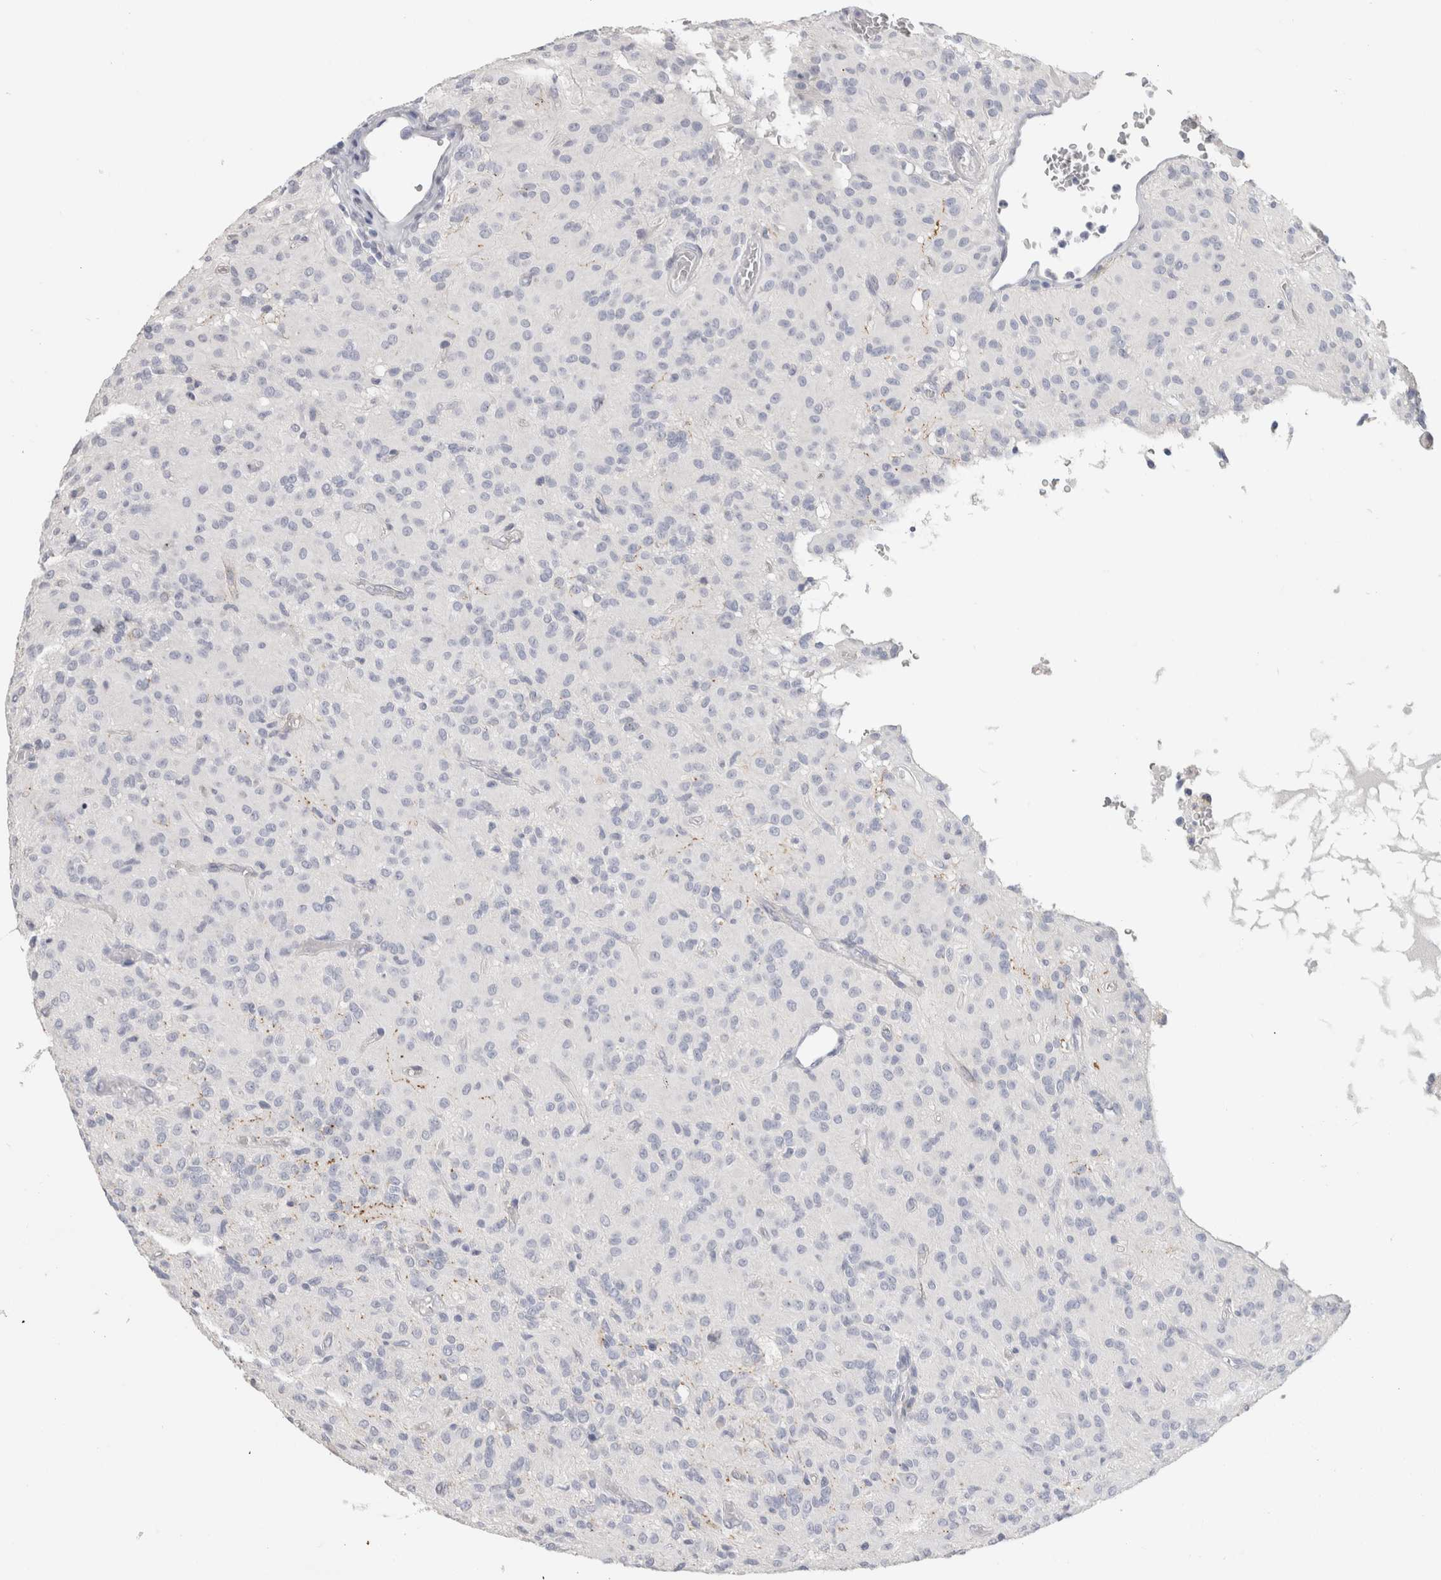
{"staining": {"intensity": "negative", "quantity": "none", "location": "none"}, "tissue": "glioma", "cell_type": "Tumor cells", "image_type": "cancer", "snomed": [{"axis": "morphology", "description": "Glioma, malignant, High grade"}, {"axis": "topography", "description": "Brain"}], "caption": "Tumor cells show no significant protein expression in glioma.", "gene": "SLC6A1", "patient": {"sex": "female", "age": 59}}